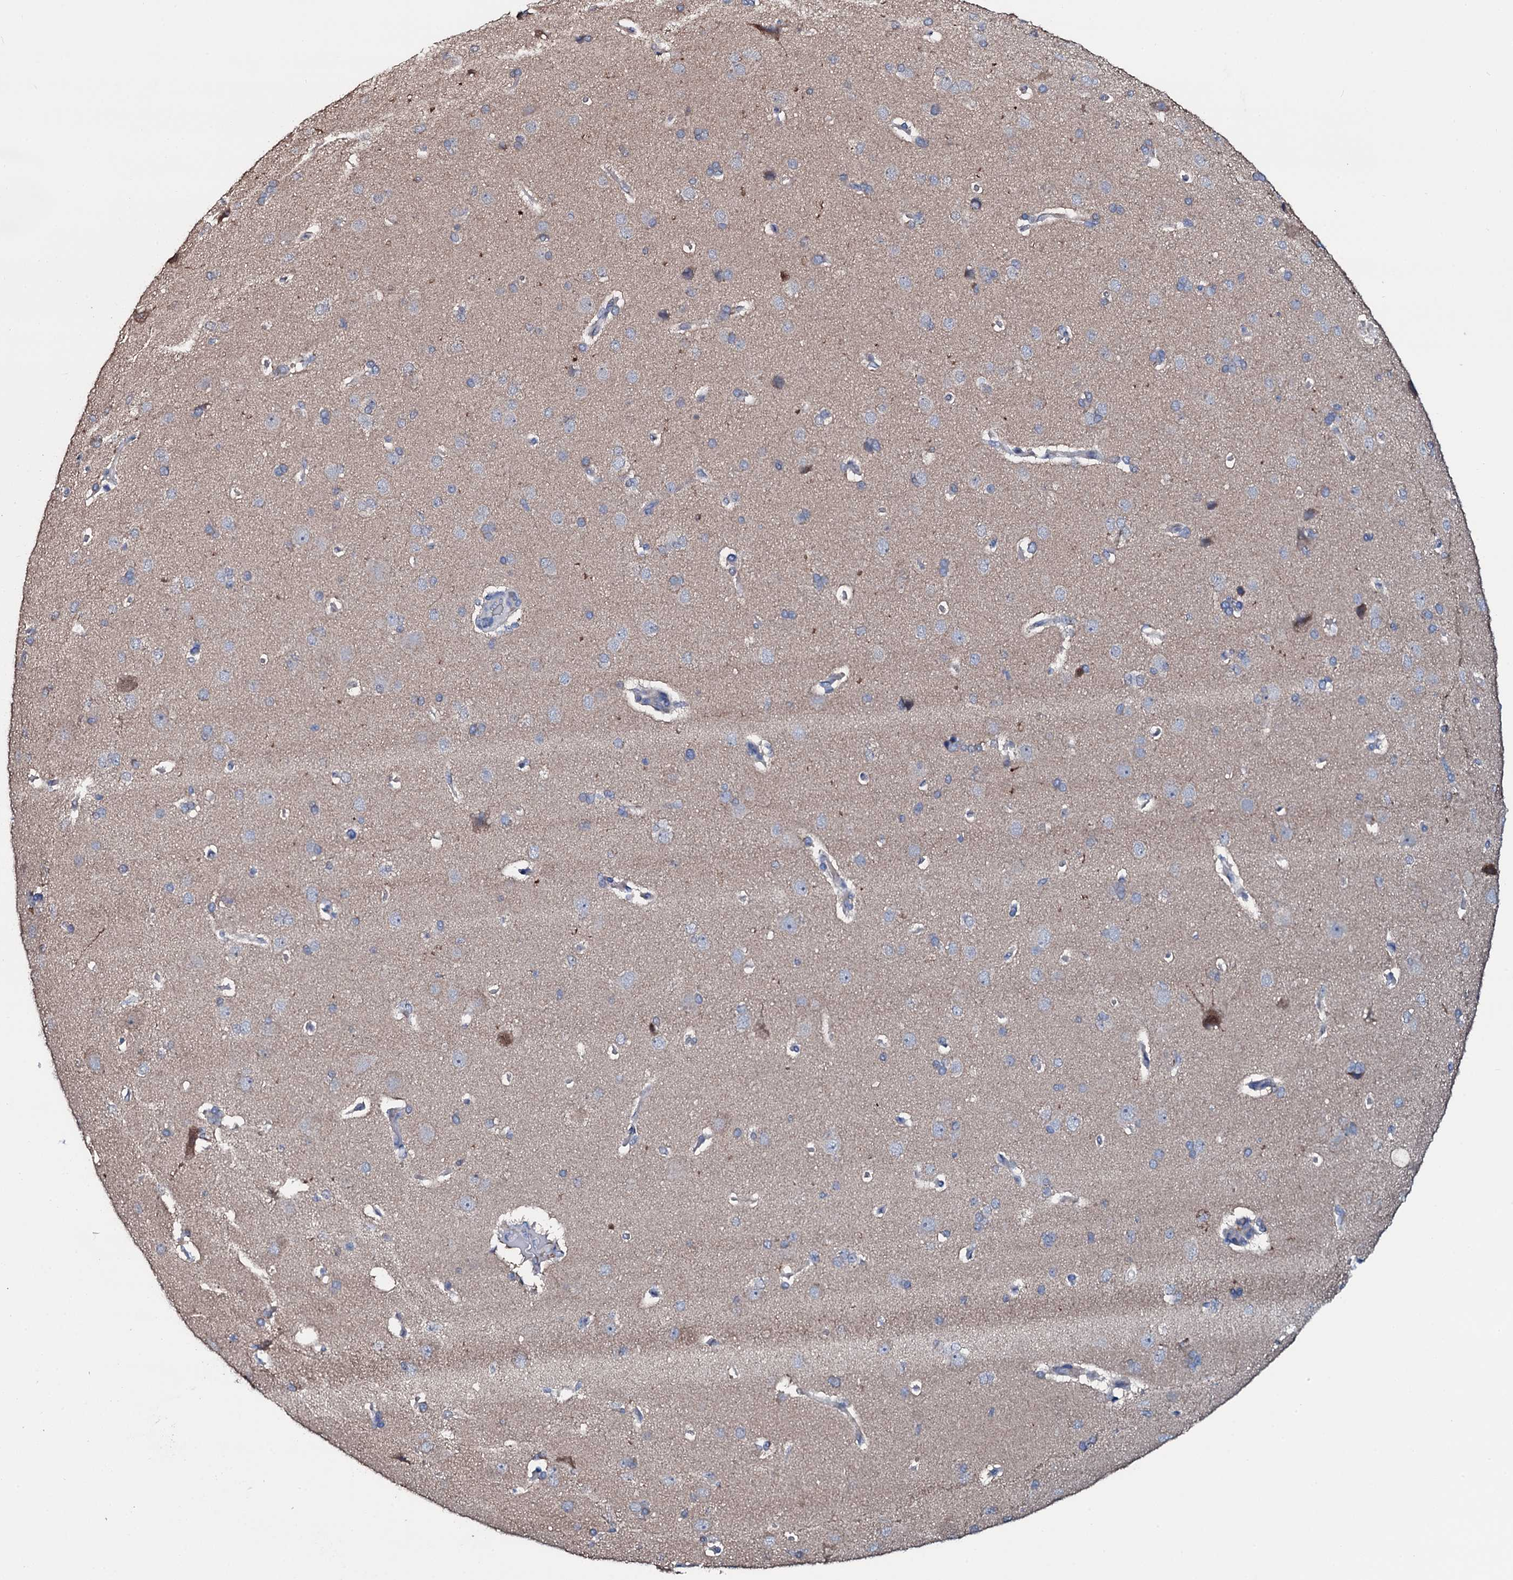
{"staining": {"intensity": "negative", "quantity": "none", "location": "none"}, "tissue": "cerebral cortex", "cell_type": "Endothelial cells", "image_type": "normal", "snomed": [{"axis": "morphology", "description": "Normal tissue, NOS"}, {"axis": "topography", "description": "Cerebral cortex"}], "caption": "Immunohistochemistry (IHC) micrograph of benign cerebral cortex: cerebral cortex stained with DAB (3,3'-diaminobenzidine) reveals no significant protein positivity in endothelial cells.", "gene": "IL12B", "patient": {"sex": "male", "age": 62}}